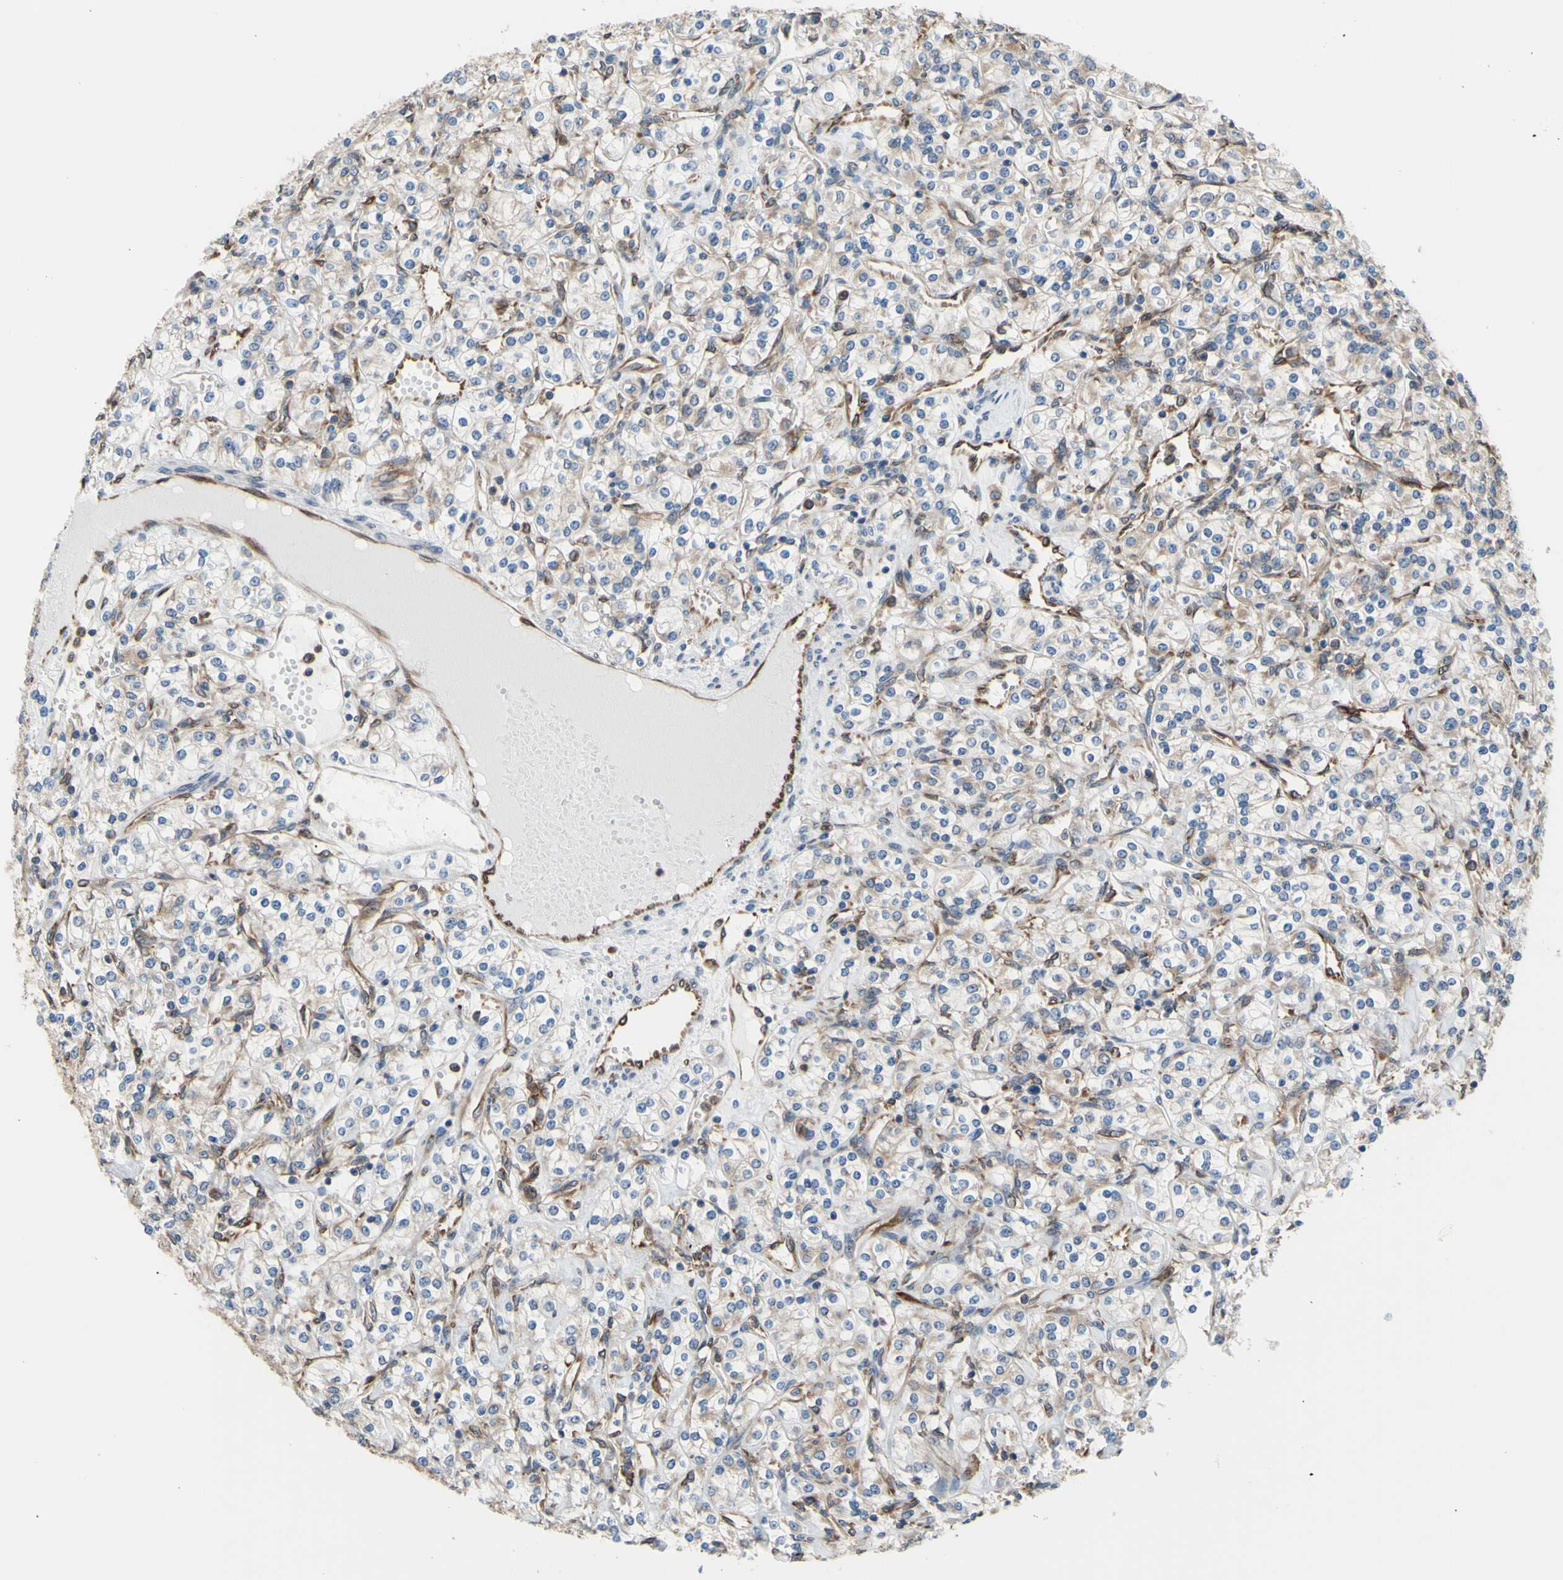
{"staining": {"intensity": "weak", "quantity": "25%-75%", "location": "cytoplasmic/membranous"}, "tissue": "renal cancer", "cell_type": "Tumor cells", "image_type": "cancer", "snomed": [{"axis": "morphology", "description": "Adenocarcinoma, NOS"}, {"axis": "topography", "description": "Kidney"}], "caption": "An IHC histopathology image of neoplastic tissue is shown. Protein staining in brown labels weak cytoplasmic/membranous positivity in renal adenocarcinoma within tumor cells. (Brightfield microscopy of DAB IHC at high magnification).", "gene": "MGST2", "patient": {"sex": "male", "age": 77}}